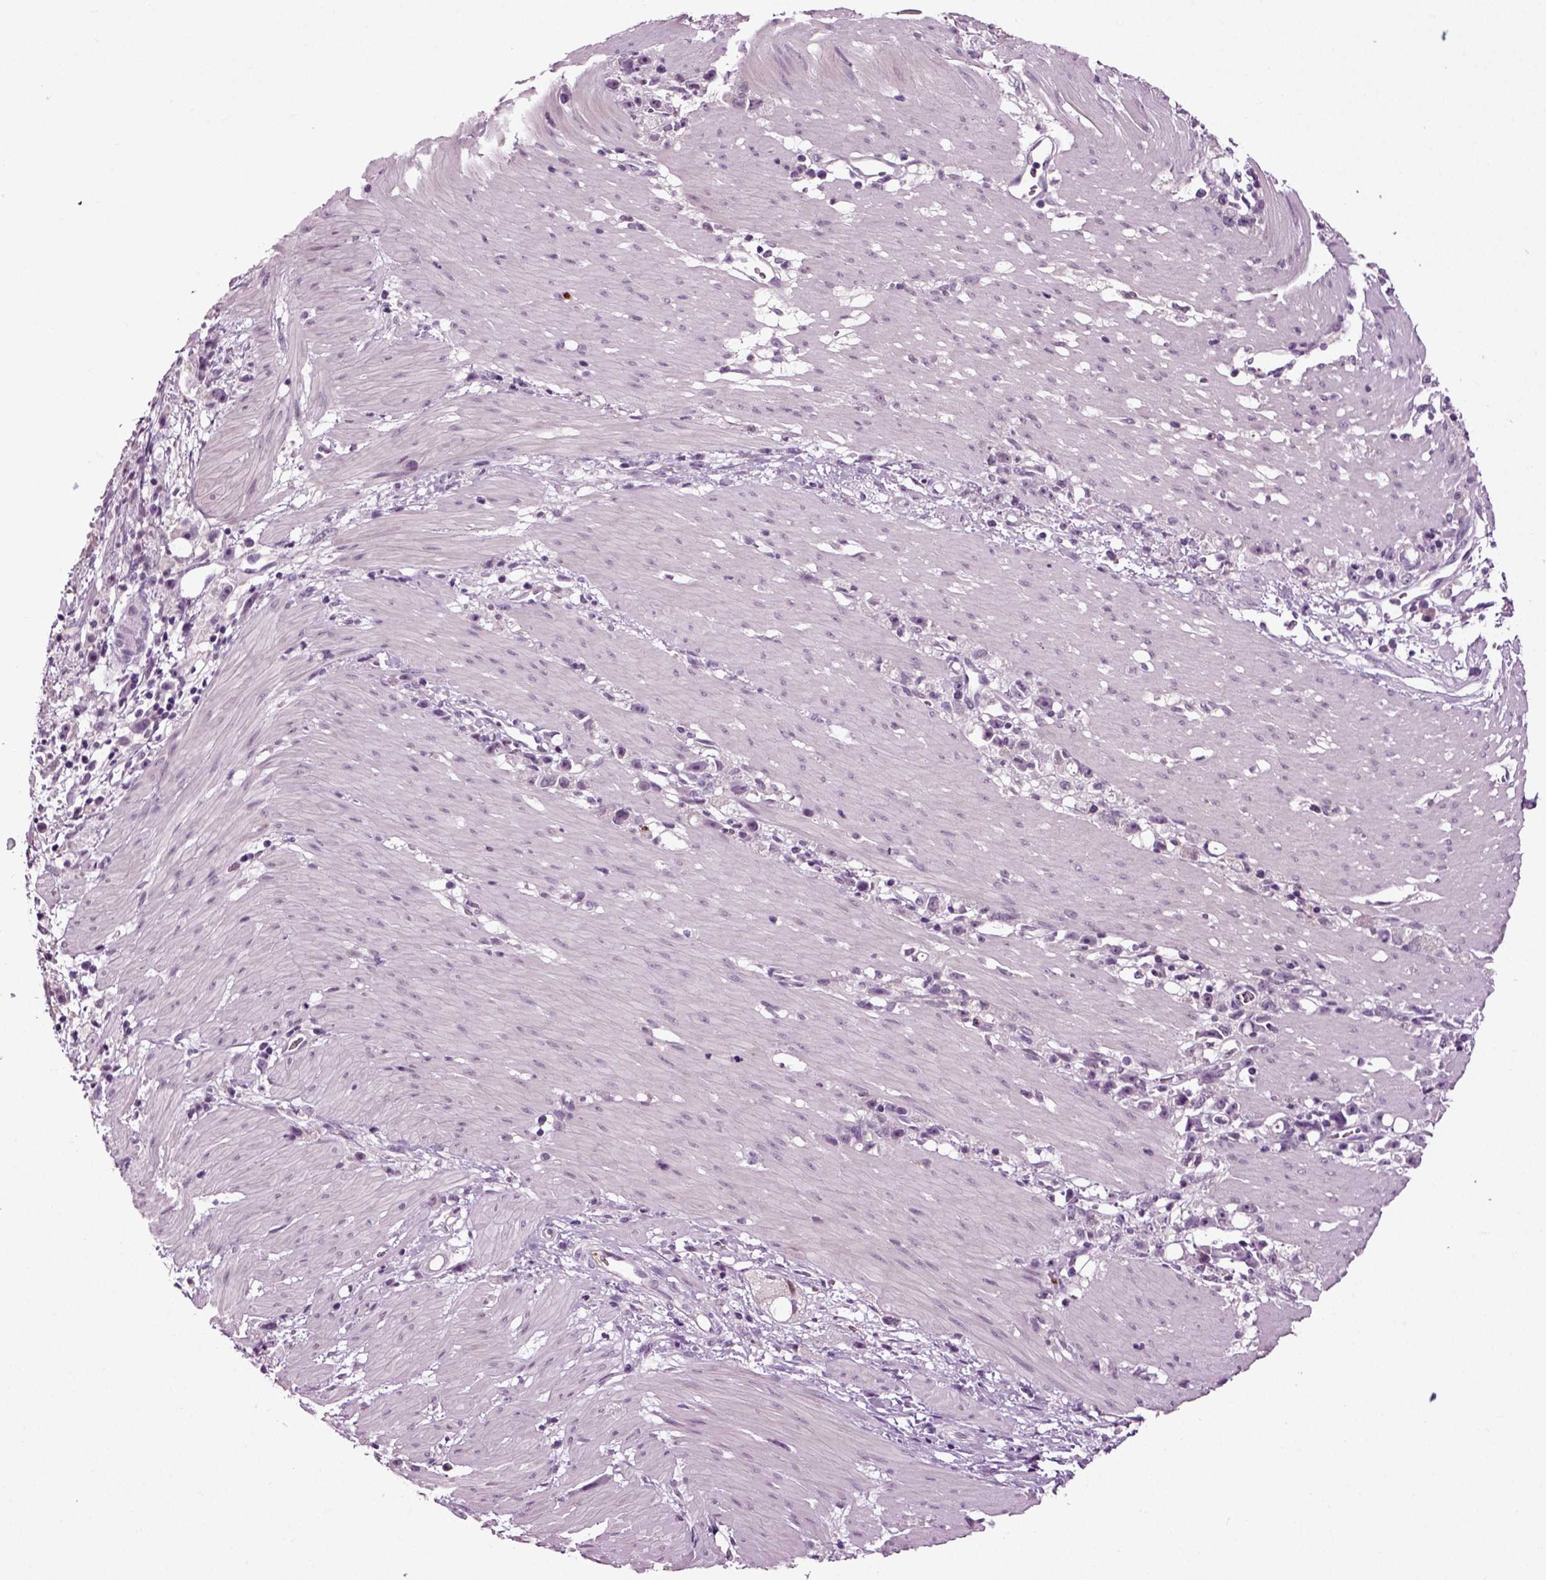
{"staining": {"intensity": "negative", "quantity": "none", "location": "none"}, "tissue": "stomach cancer", "cell_type": "Tumor cells", "image_type": "cancer", "snomed": [{"axis": "morphology", "description": "Adenocarcinoma, NOS"}, {"axis": "topography", "description": "Stomach"}], "caption": "Human adenocarcinoma (stomach) stained for a protein using immunohistochemistry shows no expression in tumor cells.", "gene": "SPATA17", "patient": {"sex": "female", "age": 59}}